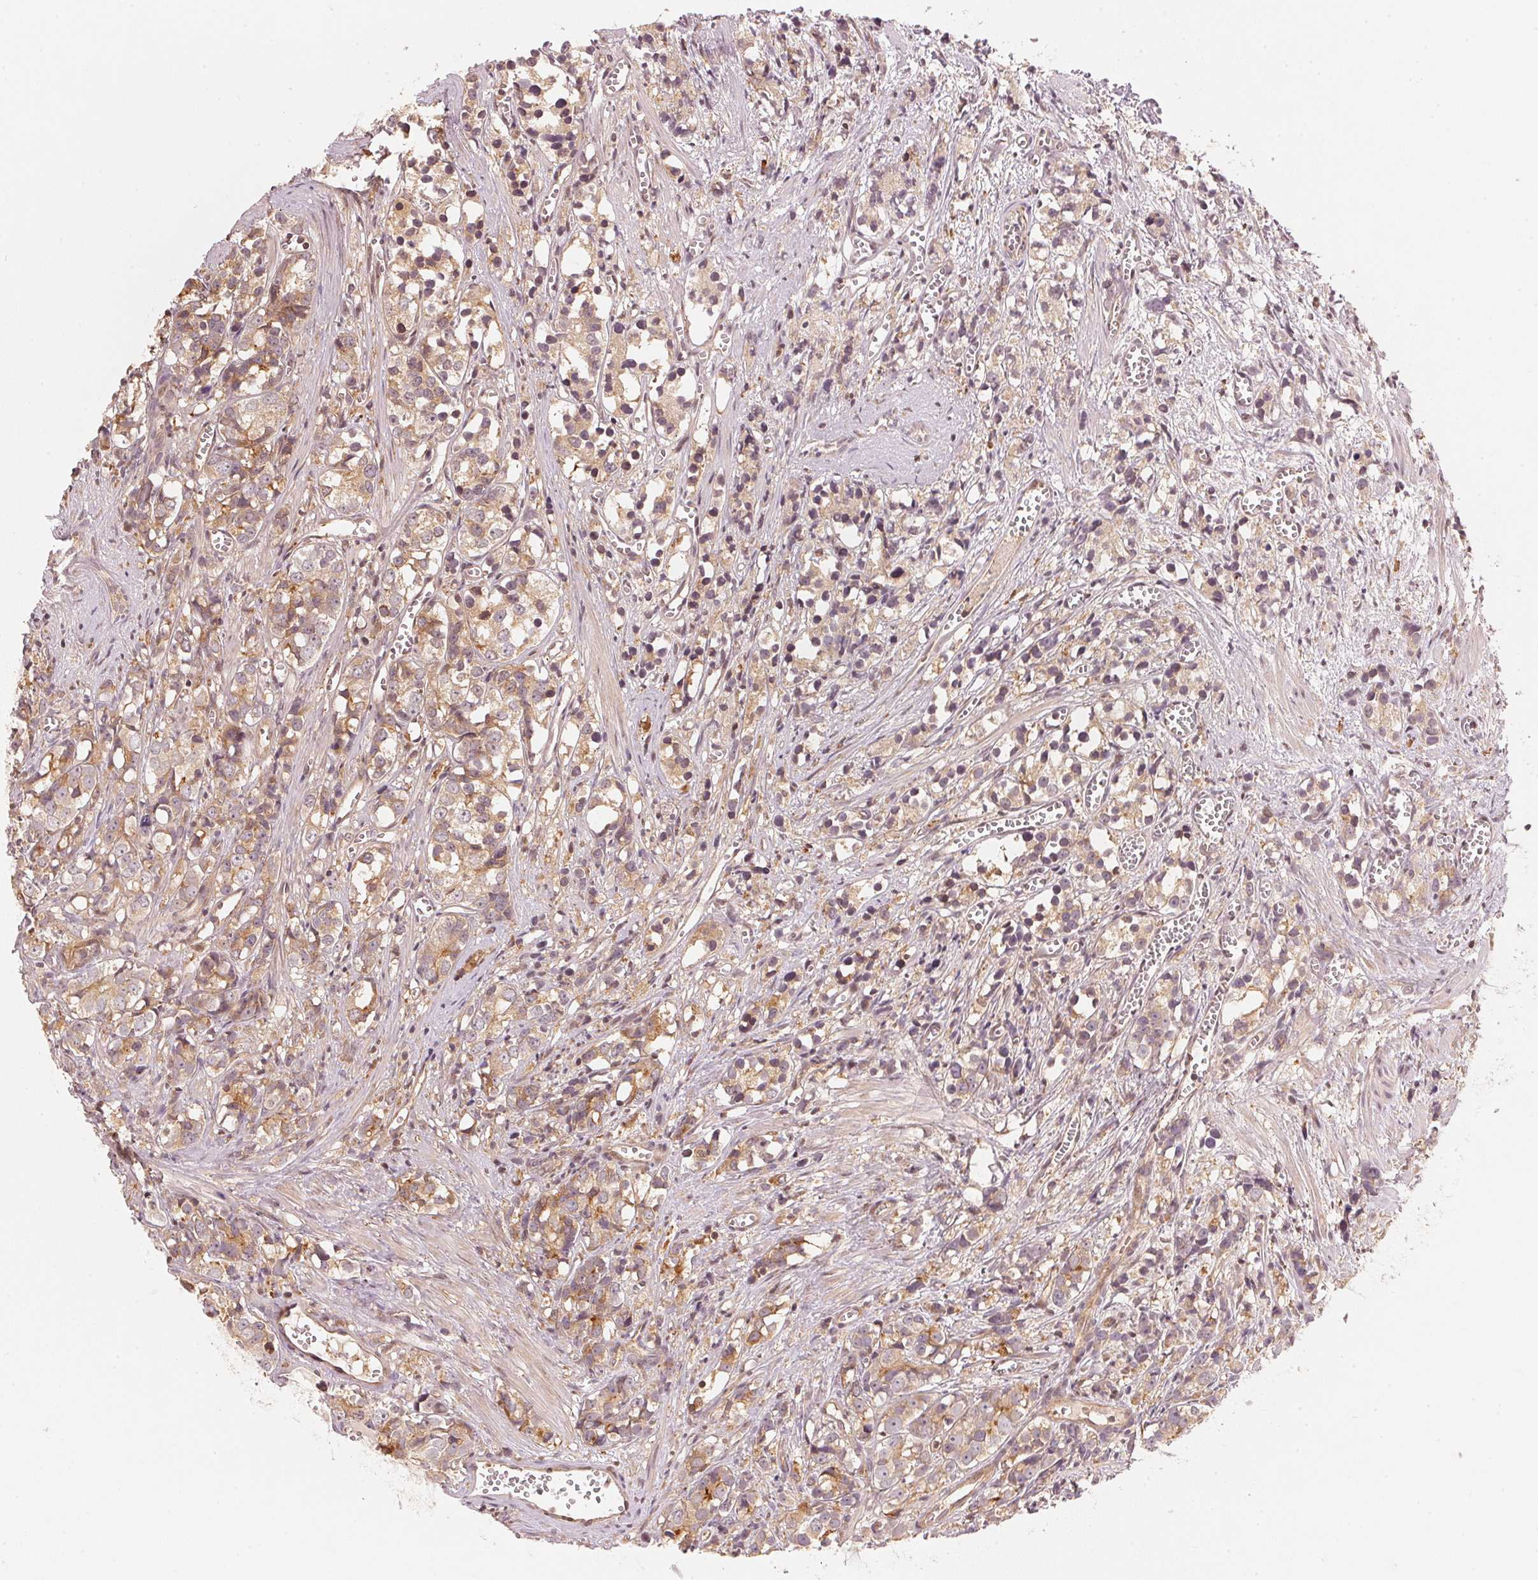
{"staining": {"intensity": "moderate", "quantity": ">75%", "location": "cytoplasmic/membranous"}, "tissue": "prostate cancer", "cell_type": "Tumor cells", "image_type": "cancer", "snomed": [{"axis": "morphology", "description": "Adenocarcinoma, High grade"}, {"axis": "topography", "description": "Prostate"}], "caption": "IHC of prostate cancer (high-grade adenocarcinoma) exhibits medium levels of moderate cytoplasmic/membranous positivity in approximately >75% of tumor cells. (Stains: DAB (3,3'-diaminobenzidine) in brown, nuclei in blue, Microscopy: brightfield microscopy at high magnification).", "gene": "PRKN", "patient": {"sex": "male", "age": 77}}